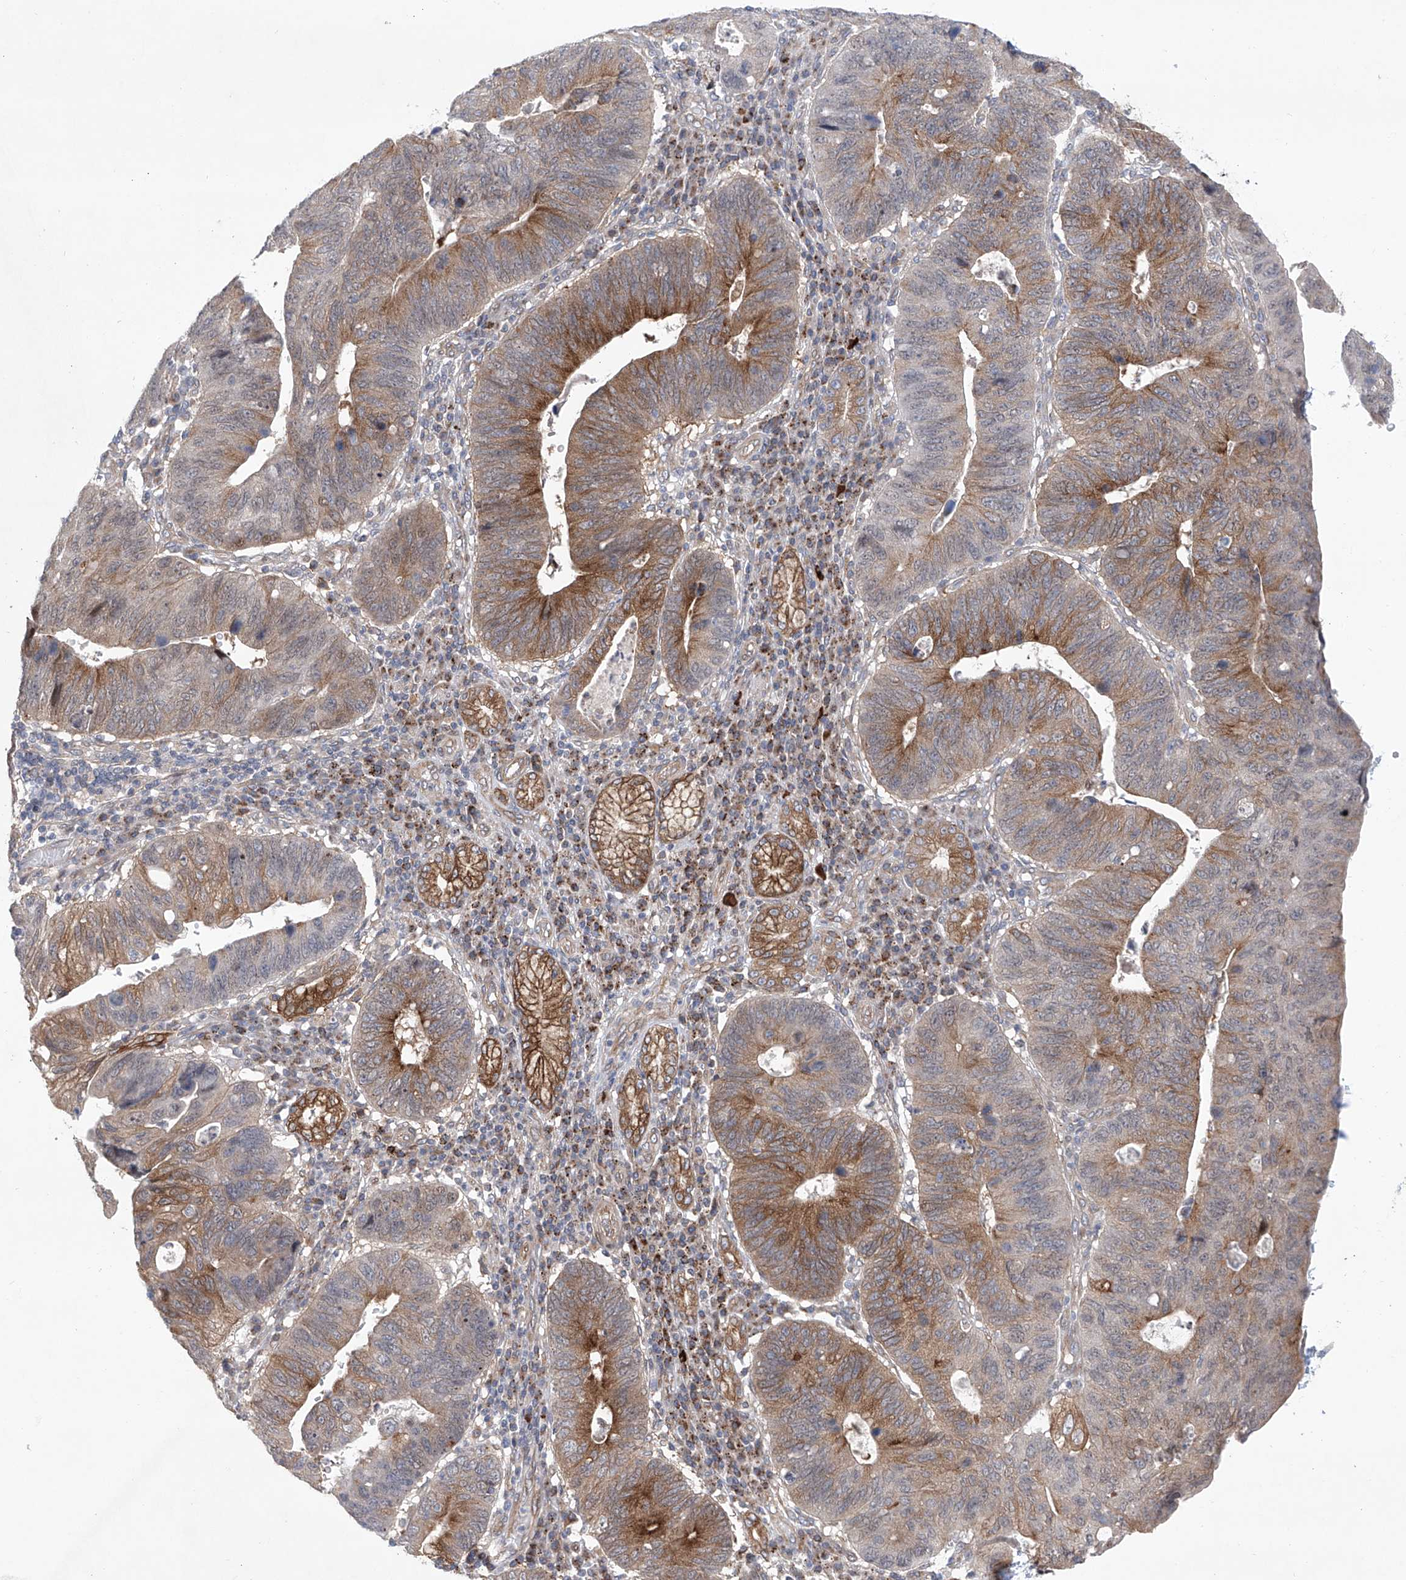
{"staining": {"intensity": "strong", "quantity": "25%-75%", "location": "cytoplasmic/membranous"}, "tissue": "stomach cancer", "cell_type": "Tumor cells", "image_type": "cancer", "snomed": [{"axis": "morphology", "description": "Adenocarcinoma, NOS"}, {"axis": "topography", "description": "Stomach"}], "caption": "Human stomach cancer (adenocarcinoma) stained with a protein marker reveals strong staining in tumor cells.", "gene": "KLC4", "patient": {"sex": "male", "age": 59}}